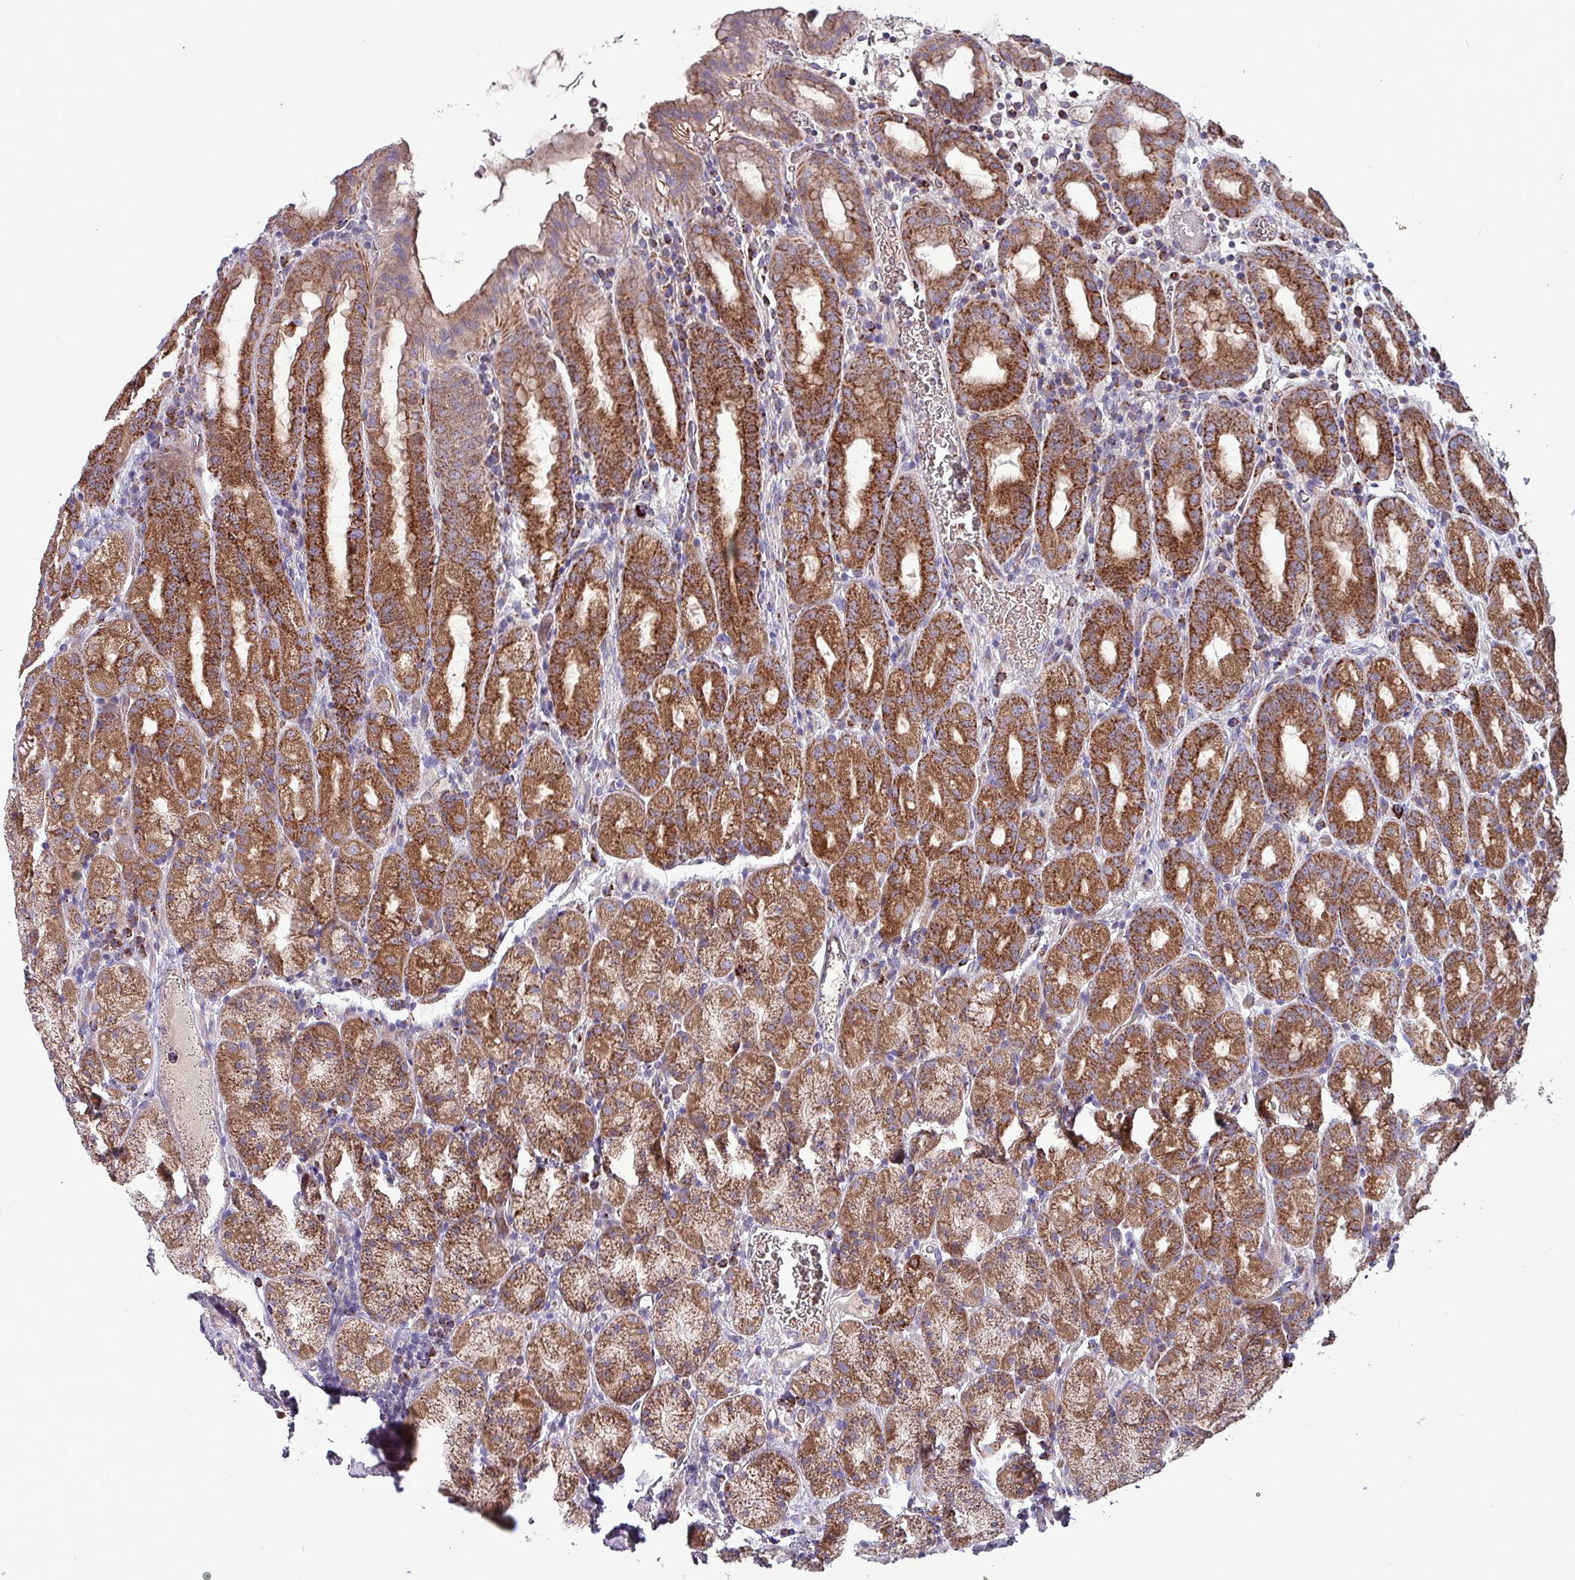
{"staining": {"intensity": "strong", "quantity": ">75%", "location": "cytoplasmic/membranous"}, "tissue": "stomach", "cell_type": "Glandular cells", "image_type": "normal", "snomed": [{"axis": "morphology", "description": "Normal tissue, NOS"}, {"axis": "topography", "description": "Stomach, upper"}, {"axis": "topography", "description": "Stomach, lower"}, {"axis": "topography", "description": "Small intestine"}], "caption": "This histopathology image shows normal stomach stained with immunohistochemistry (IHC) to label a protein in brown. The cytoplasmic/membranous of glandular cells show strong positivity for the protein. Nuclei are counter-stained blue.", "gene": "ZNF322", "patient": {"sex": "male", "age": 68}}